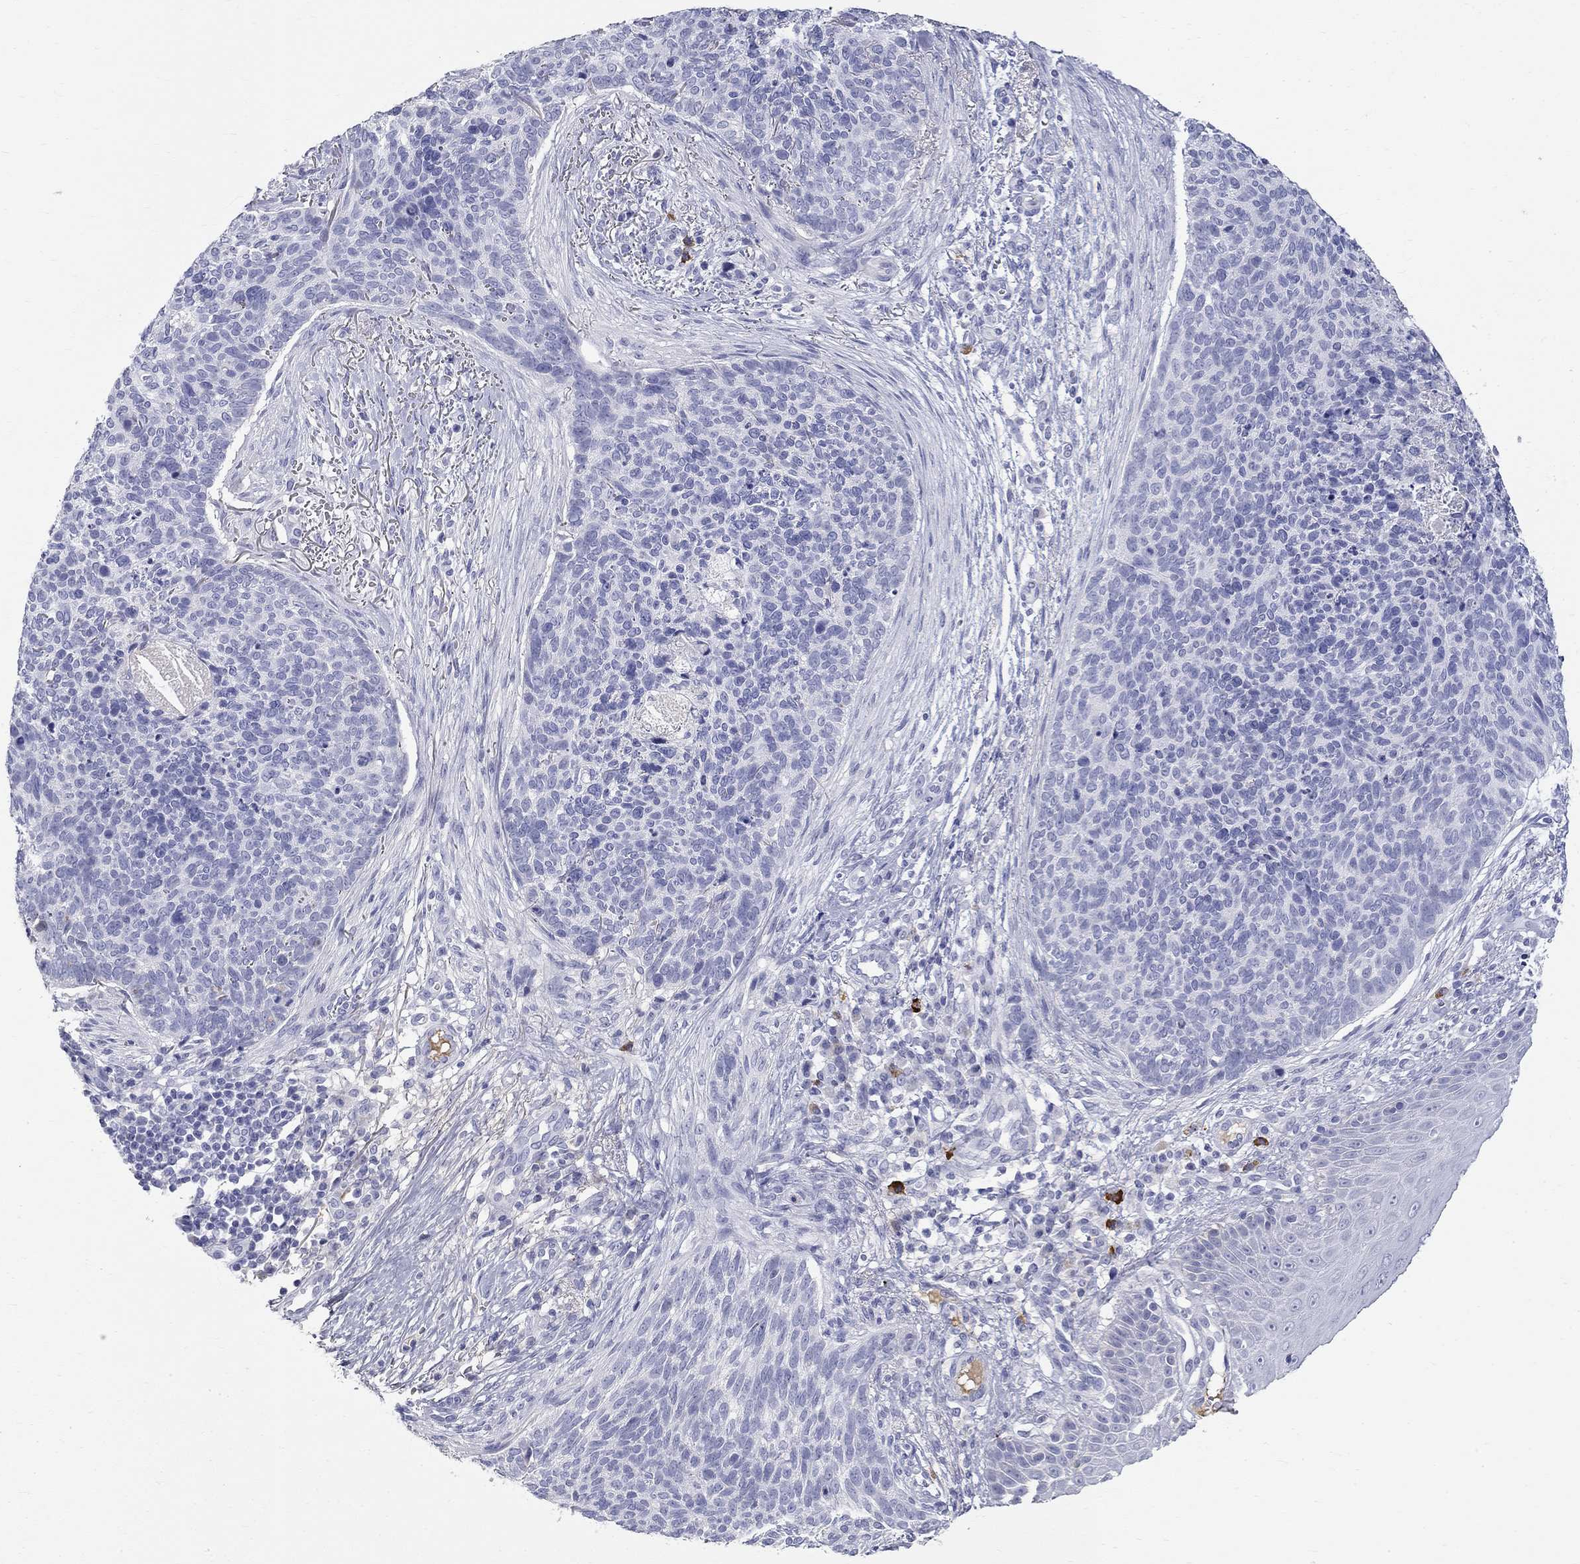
{"staining": {"intensity": "negative", "quantity": "none", "location": "none"}, "tissue": "skin cancer", "cell_type": "Tumor cells", "image_type": "cancer", "snomed": [{"axis": "morphology", "description": "Basal cell carcinoma"}, {"axis": "topography", "description": "Skin"}], "caption": "This is an immunohistochemistry (IHC) micrograph of human skin basal cell carcinoma. There is no positivity in tumor cells.", "gene": "PHOX2B", "patient": {"sex": "male", "age": 64}}